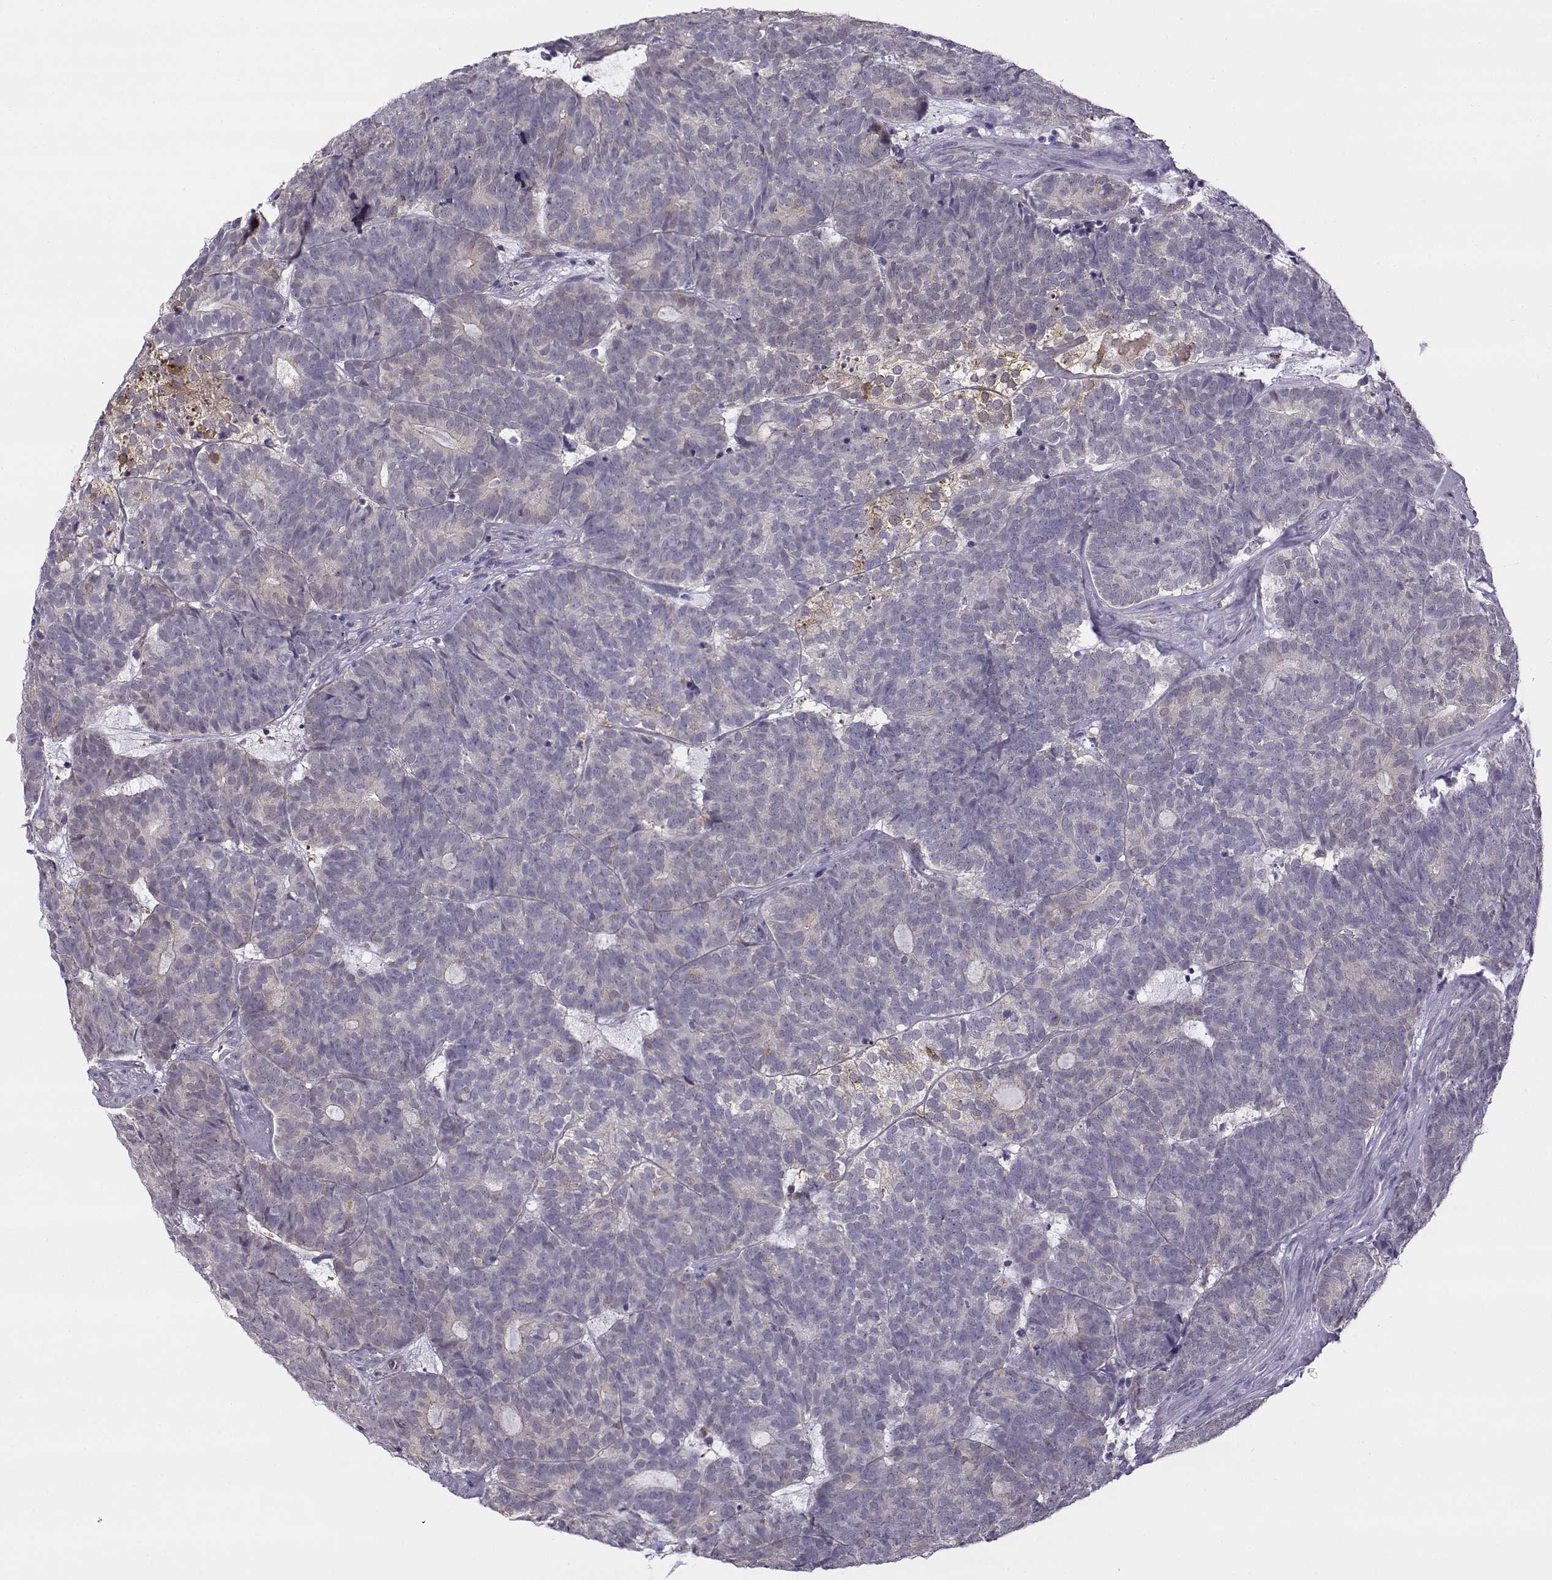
{"staining": {"intensity": "weak", "quantity": "<25%", "location": "cytoplasmic/membranous"}, "tissue": "head and neck cancer", "cell_type": "Tumor cells", "image_type": "cancer", "snomed": [{"axis": "morphology", "description": "Adenocarcinoma, NOS"}, {"axis": "topography", "description": "Head-Neck"}], "caption": "Human head and neck cancer stained for a protein using IHC demonstrates no expression in tumor cells.", "gene": "UCP3", "patient": {"sex": "female", "age": 81}}